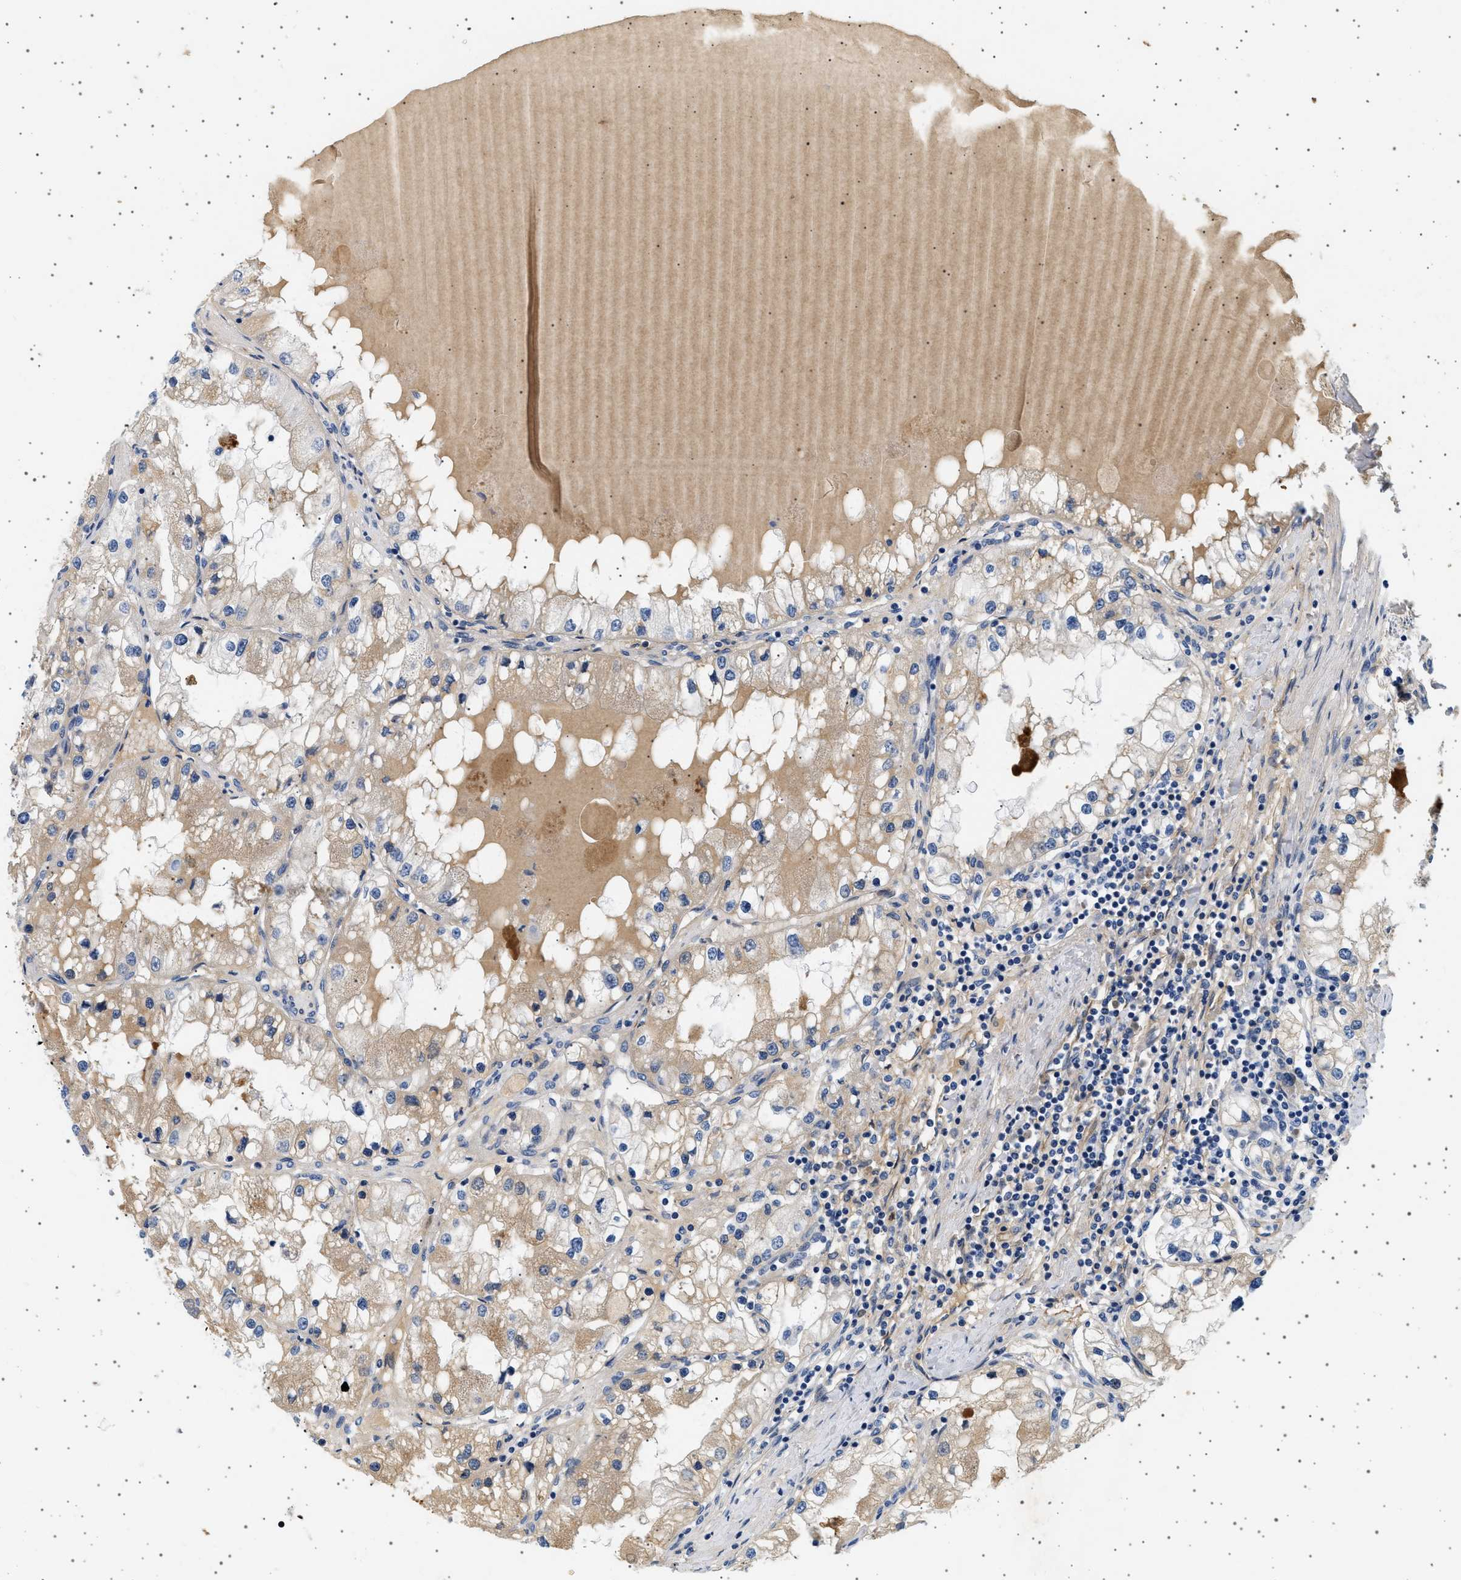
{"staining": {"intensity": "moderate", "quantity": ">75%", "location": "cytoplasmic/membranous"}, "tissue": "renal cancer", "cell_type": "Tumor cells", "image_type": "cancer", "snomed": [{"axis": "morphology", "description": "Adenocarcinoma, NOS"}, {"axis": "topography", "description": "Kidney"}], "caption": "Immunohistochemistry (IHC) of human adenocarcinoma (renal) demonstrates medium levels of moderate cytoplasmic/membranous positivity in about >75% of tumor cells.", "gene": "PLPP6", "patient": {"sex": "male", "age": 68}}